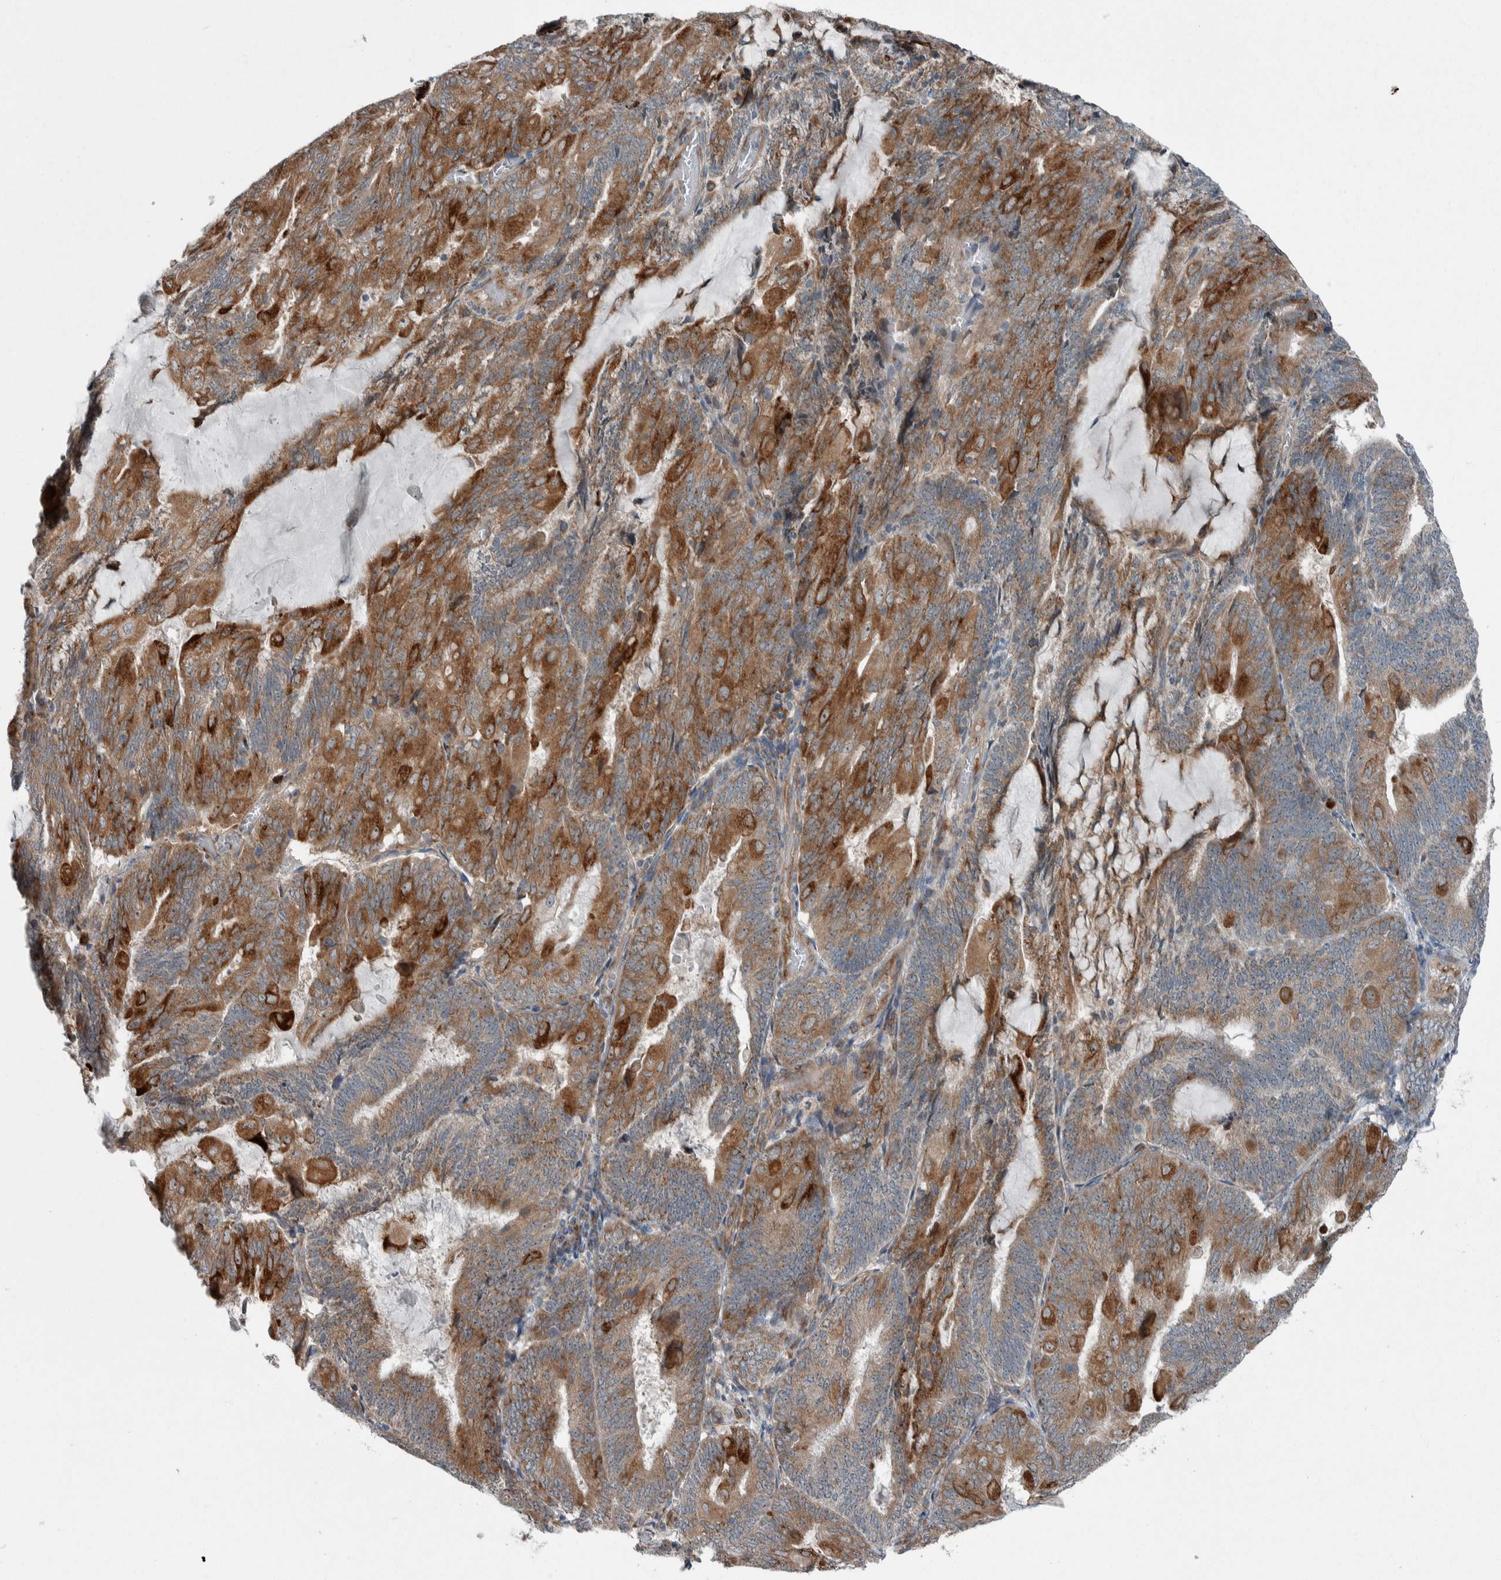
{"staining": {"intensity": "moderate", "quantity": ">75%", "location": "cytoplasmic/membranous"}, "tissue": "endometrial cancer", "cell_type": "Tumor cells", "image_type": "cancer", "snomed": [{"axis": "morphology", "description": "Adenocarcinoma, NOS"}, {"axis": "topography", "description": "Endometrium"}], "caption": "About >75% of tumor cells in endometrial cancer (adenocarcinoma) demonstrate moderate cytoplasmic/membranous protein staining as visualized by brown immunohistochemical staining.", "gene": "USP25", "patient": {"sex": "female", "age": 81}}